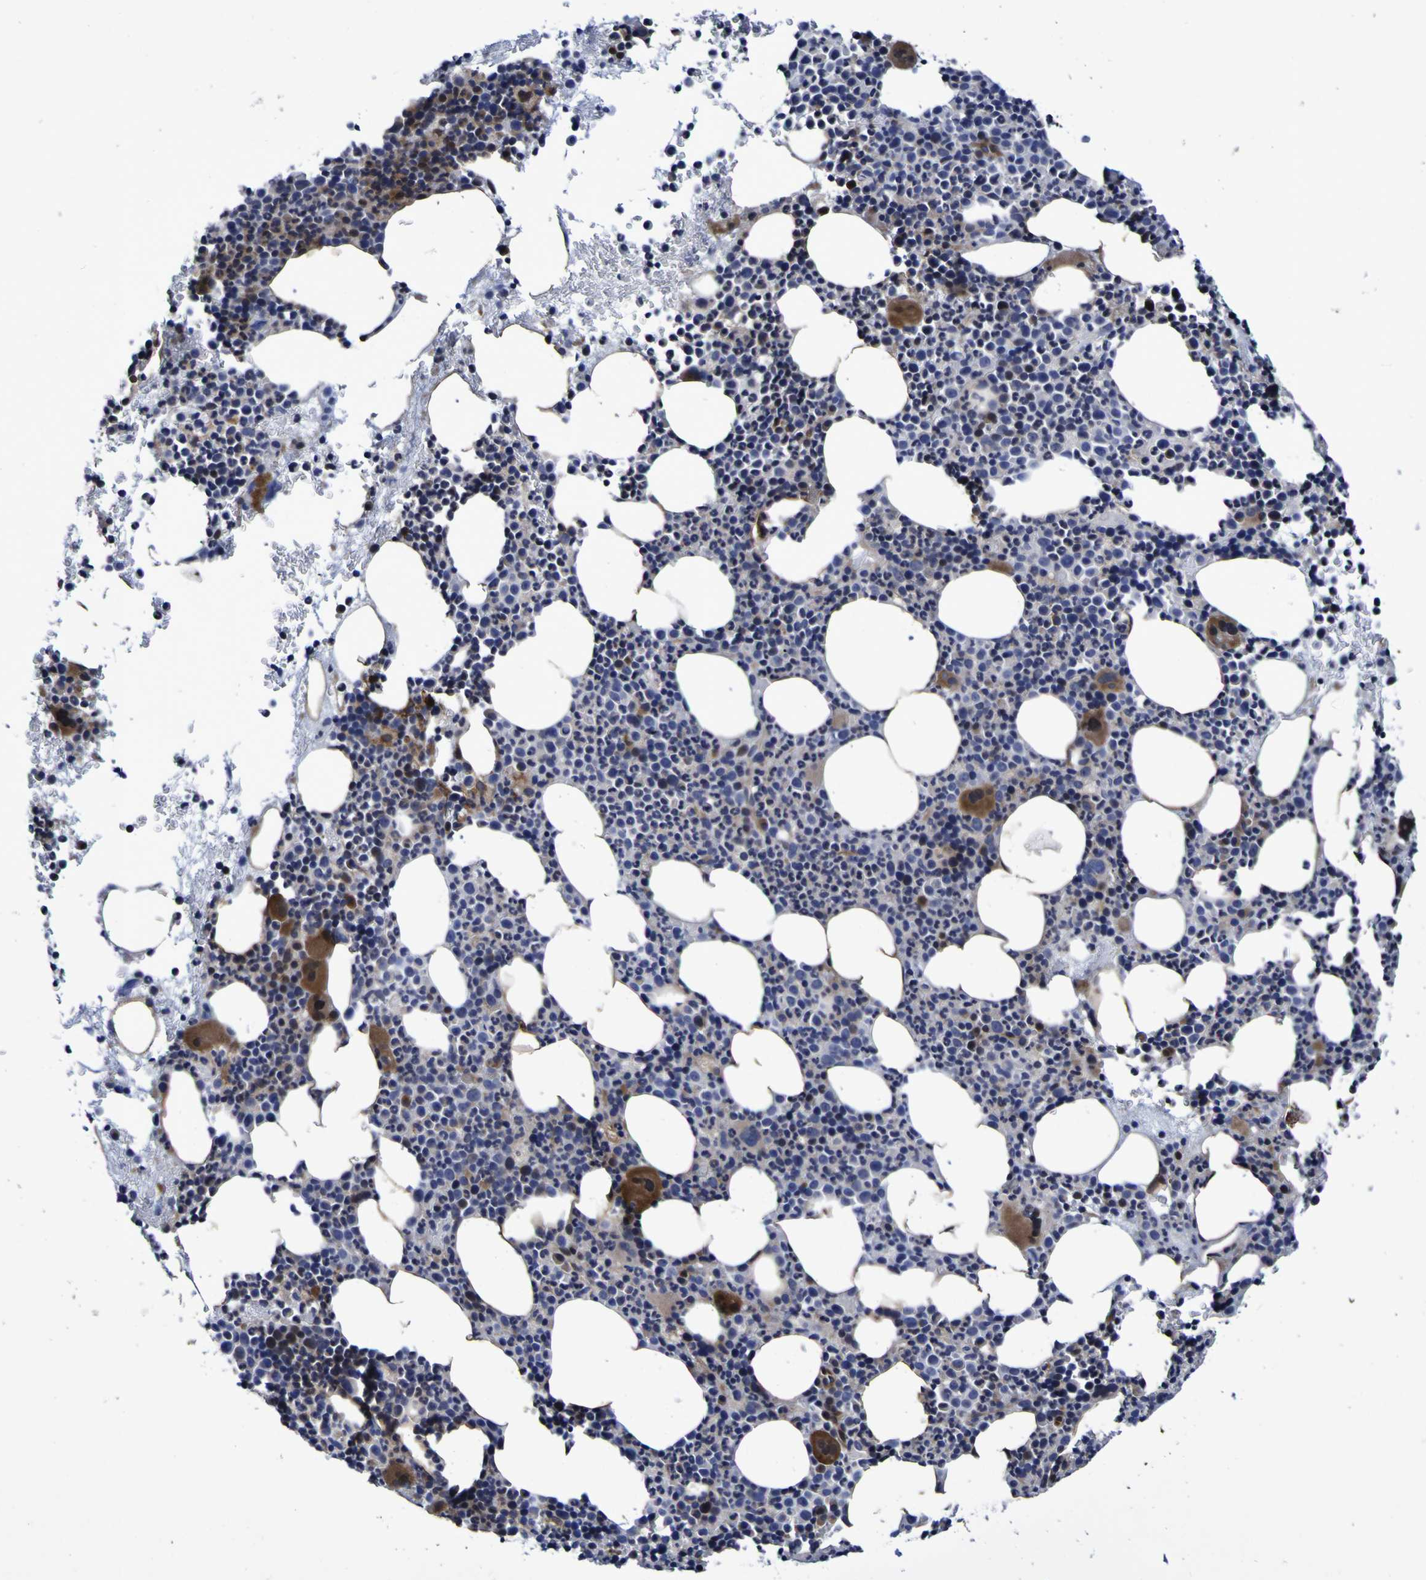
{"staining": {"intensity": "moderate", "quantity": "25%-75%", "location": "cytoplasmic/membranous,nuclear"}, "tissue": "bone marrow", "cell_type": "Hematopoietic cells", "image_type": "normal", "snomed": [{"axis": "morphology", "description": "Normal tissue, NOS"}, {"axis": "morphology", "description": "Inflammation, NOS"}, {"axis": "topography", "description": "Bone marrow"}], "caption": "Benign bone marrow exhibits moderate cytoplasmic/membranous,nuclear expression in approximately 25%-75% of hematopoietic cells, visualized by immunohistochemistry.", "gene": "MGLL", "patient": {"sex": "male", "age": 73}}